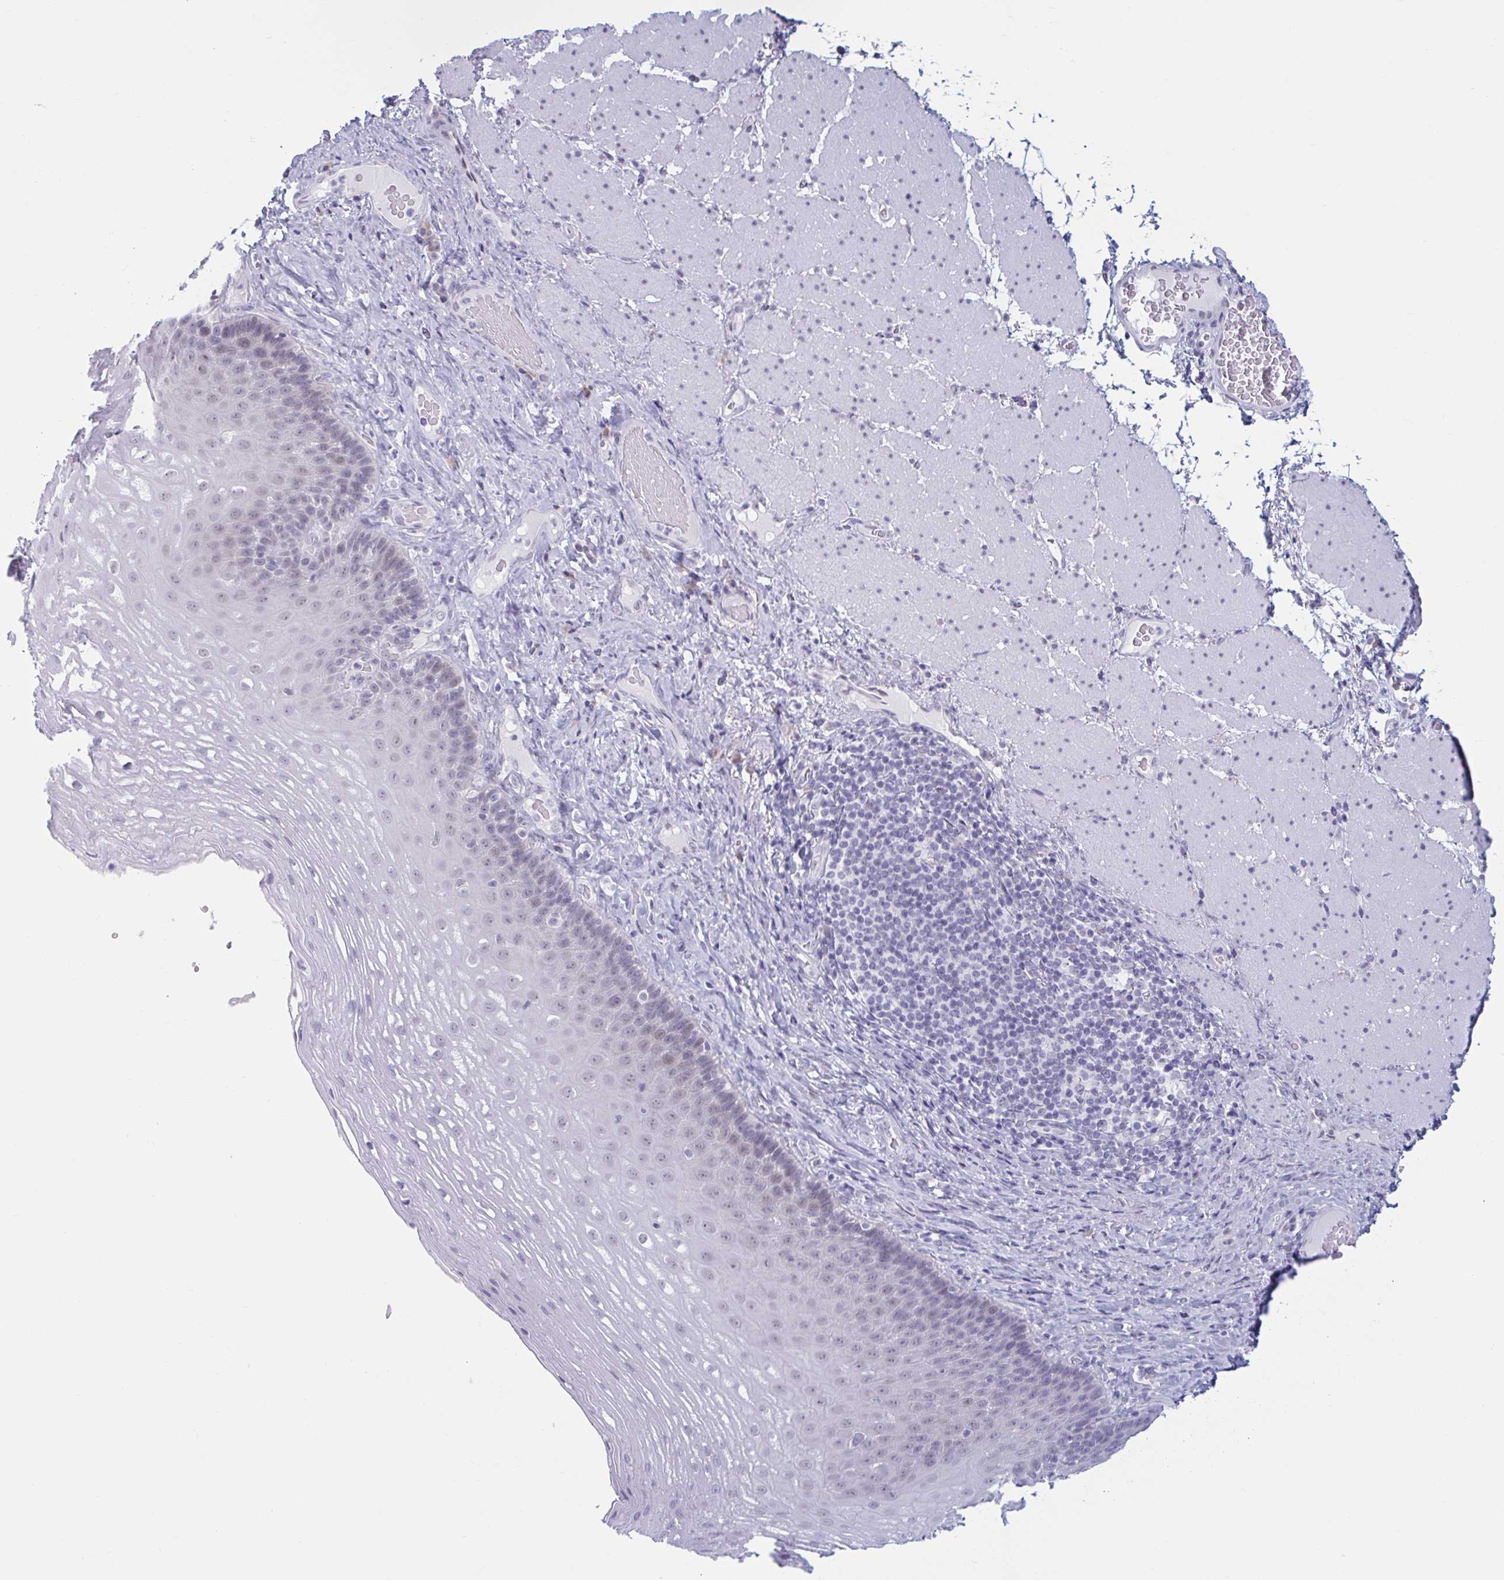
{"staining": {"intensity": "negative", "quantity": "none", "location": "none"}, "tissue": "esophagus", "cell_type": "Squamous epithelial cells", "image_type": "normal", "snomed": [{"axis": "morphology", "description": "Normal tissue, NOS"}, {"axis": "topography", "description": "Esophagus"}], "caption": "The histopathology image reveals no staining of squamous epithelial cells in unremarkable esophagus.", "gene": "MSMB", "patient": {"sex": "male", "age": 62}}